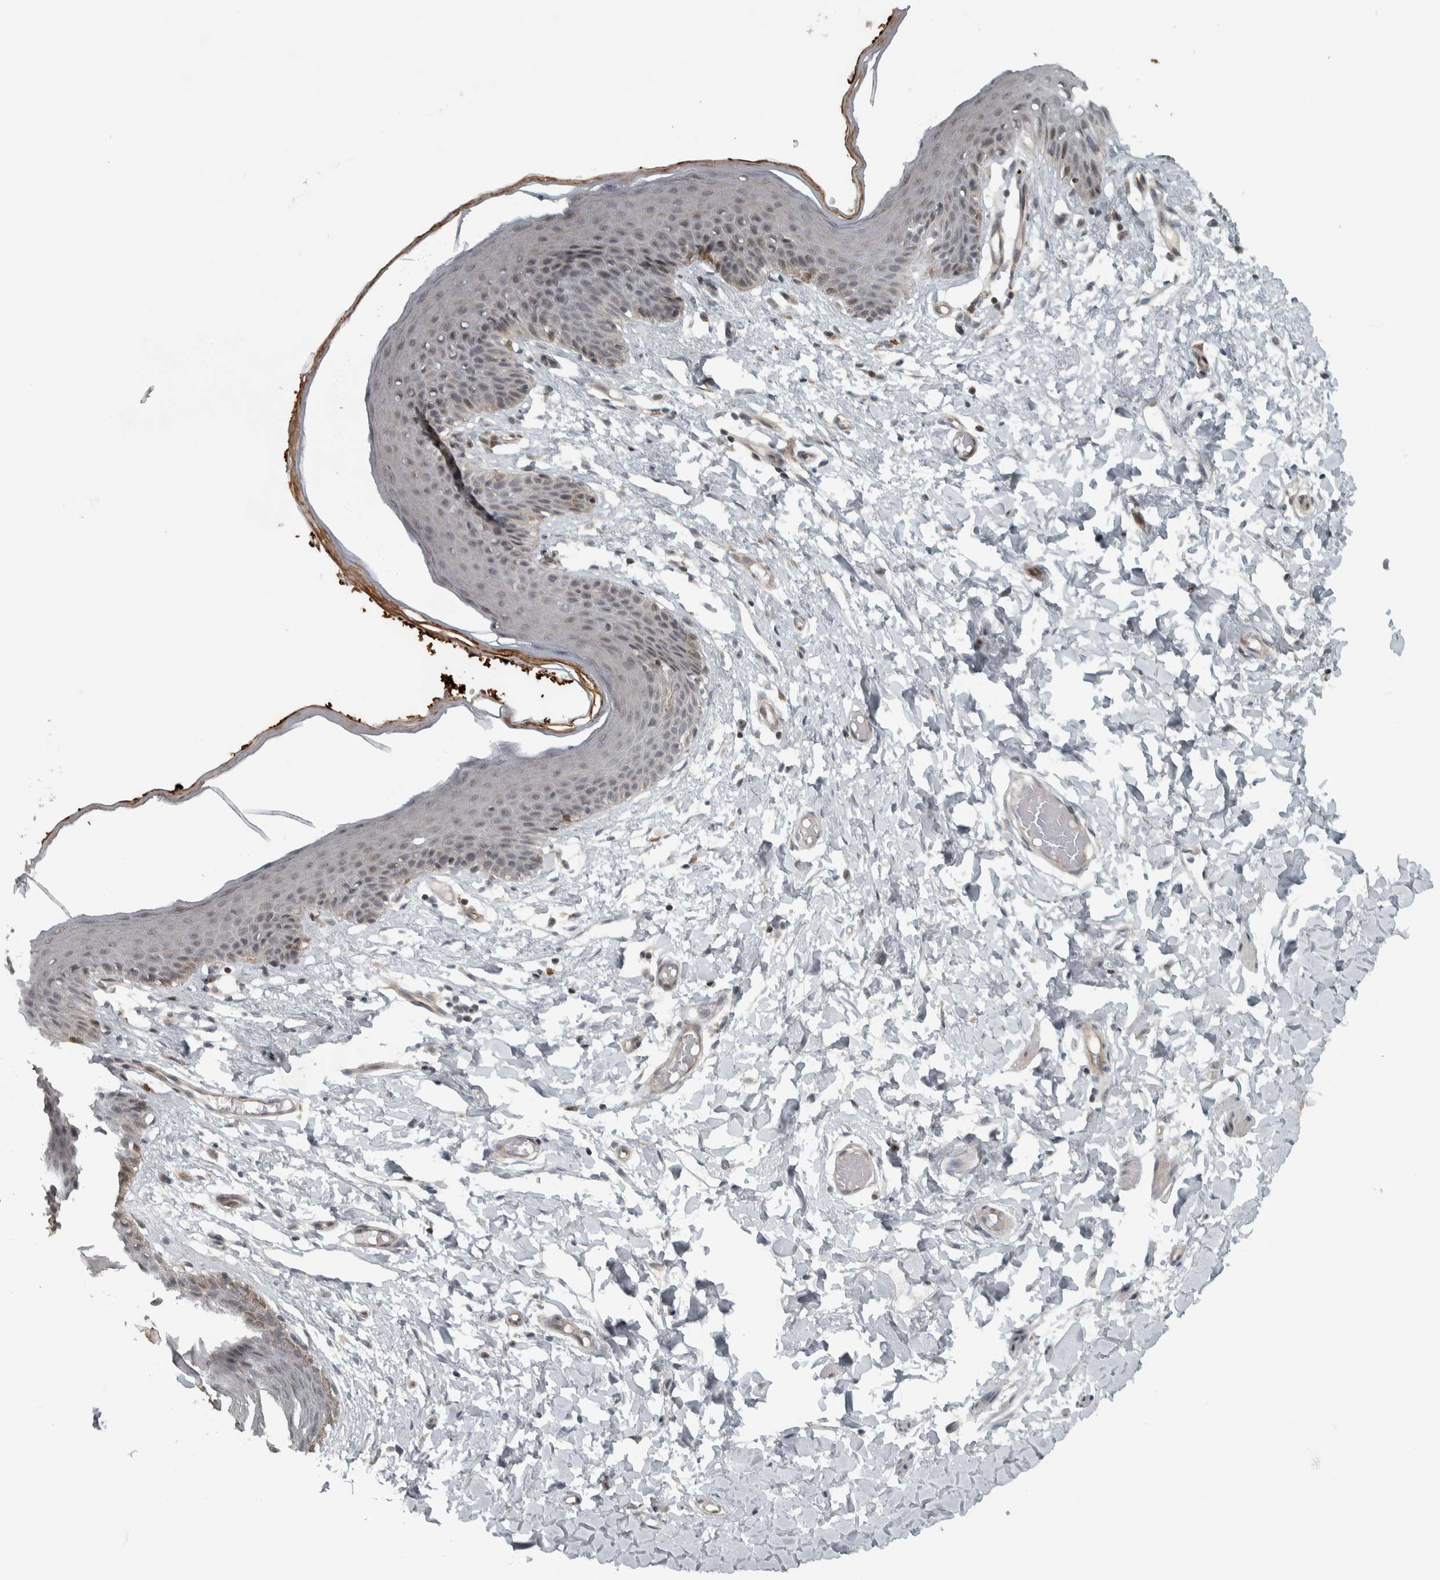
{"staining": {"intensity": "moderate", "quantity": "<25%", "location": "cytoplasmic/membranous,nuclear"}, "tissue": "skin", "cell_type": "Epidermal cells", "image_type": "normal", "snomed": [{"axis": "morphology", "description": "Normal tissue, NOS"}, {"axis": "topography", "description": "Vulva"}], "caption": "IHC of normal skin reveals low levels of moderate cytoplasmic/membranous,nuclear expression in about <25% of epidermal cells.", "gene": "NAPG", "patient": {"sex": "female", "age": 66}}